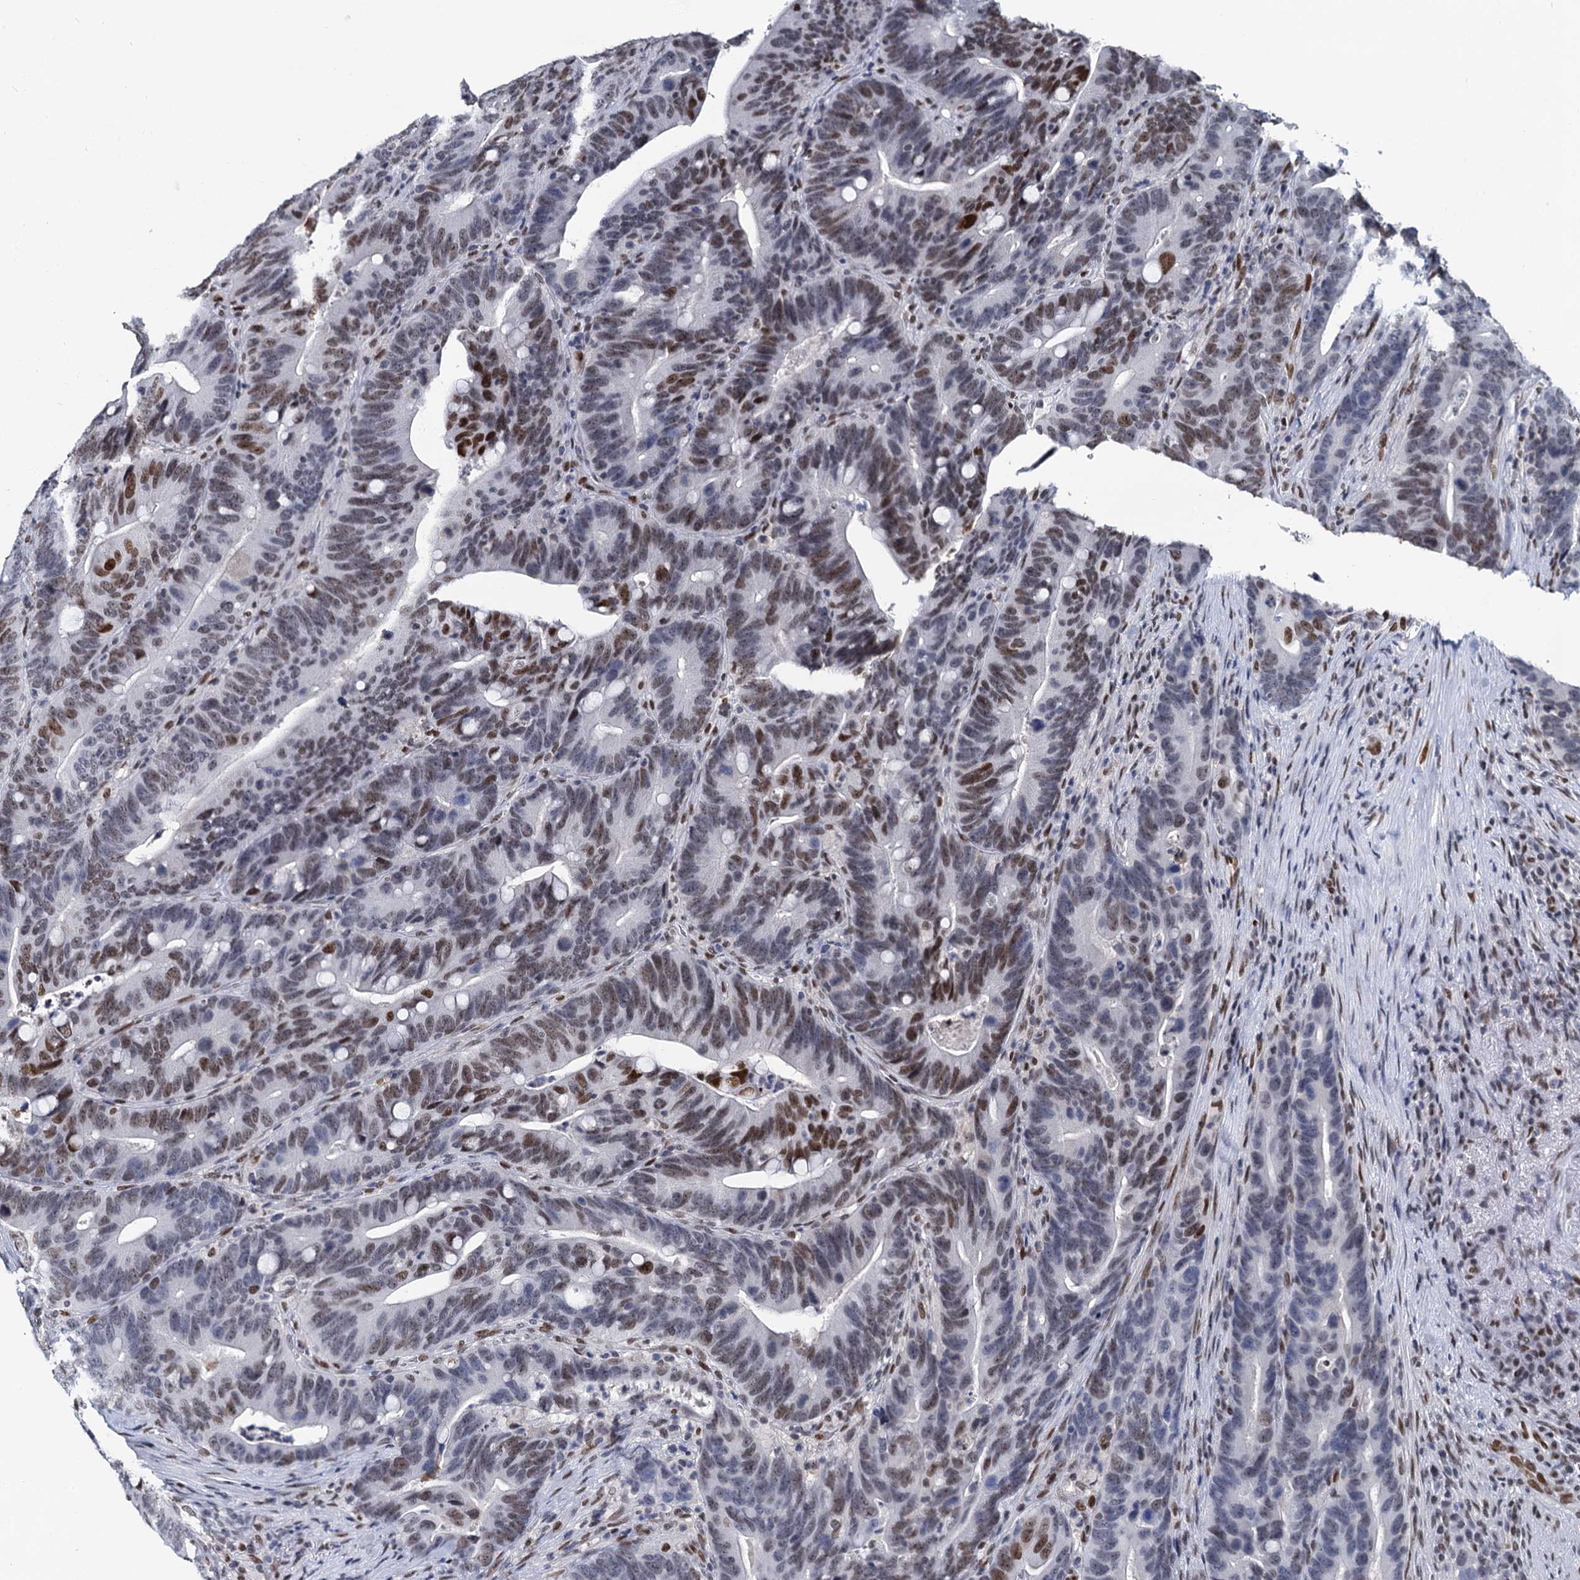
{"staining": {"intensity": "moderate", "quantity": "25%-75%", "location": "nuclear"}, "tissue": "colorectal cancer", "cell_type": "Tumor cells", "image_type": "cancer", "snomed": [{"axis": "morphology", "description": "Adenocarcinoma, NOS"}, {"axis": "topography", "description": "Colon"}], "caption": "Immunohistochemistry staining of adenocarcinoma (colorectal), which reveals medium levels of moderate nuclear positivity in approximately 25%-75% of tumor cells indicating moderate nuclear protein staining. The staining was performed using DAB (3,3'-diaminobenzidine) (brown) for protein detection and nuclei were counterstained in hematoxylin (blue).", "gene": "CMAS", "patient": {"sex": "female", "age": 66}}